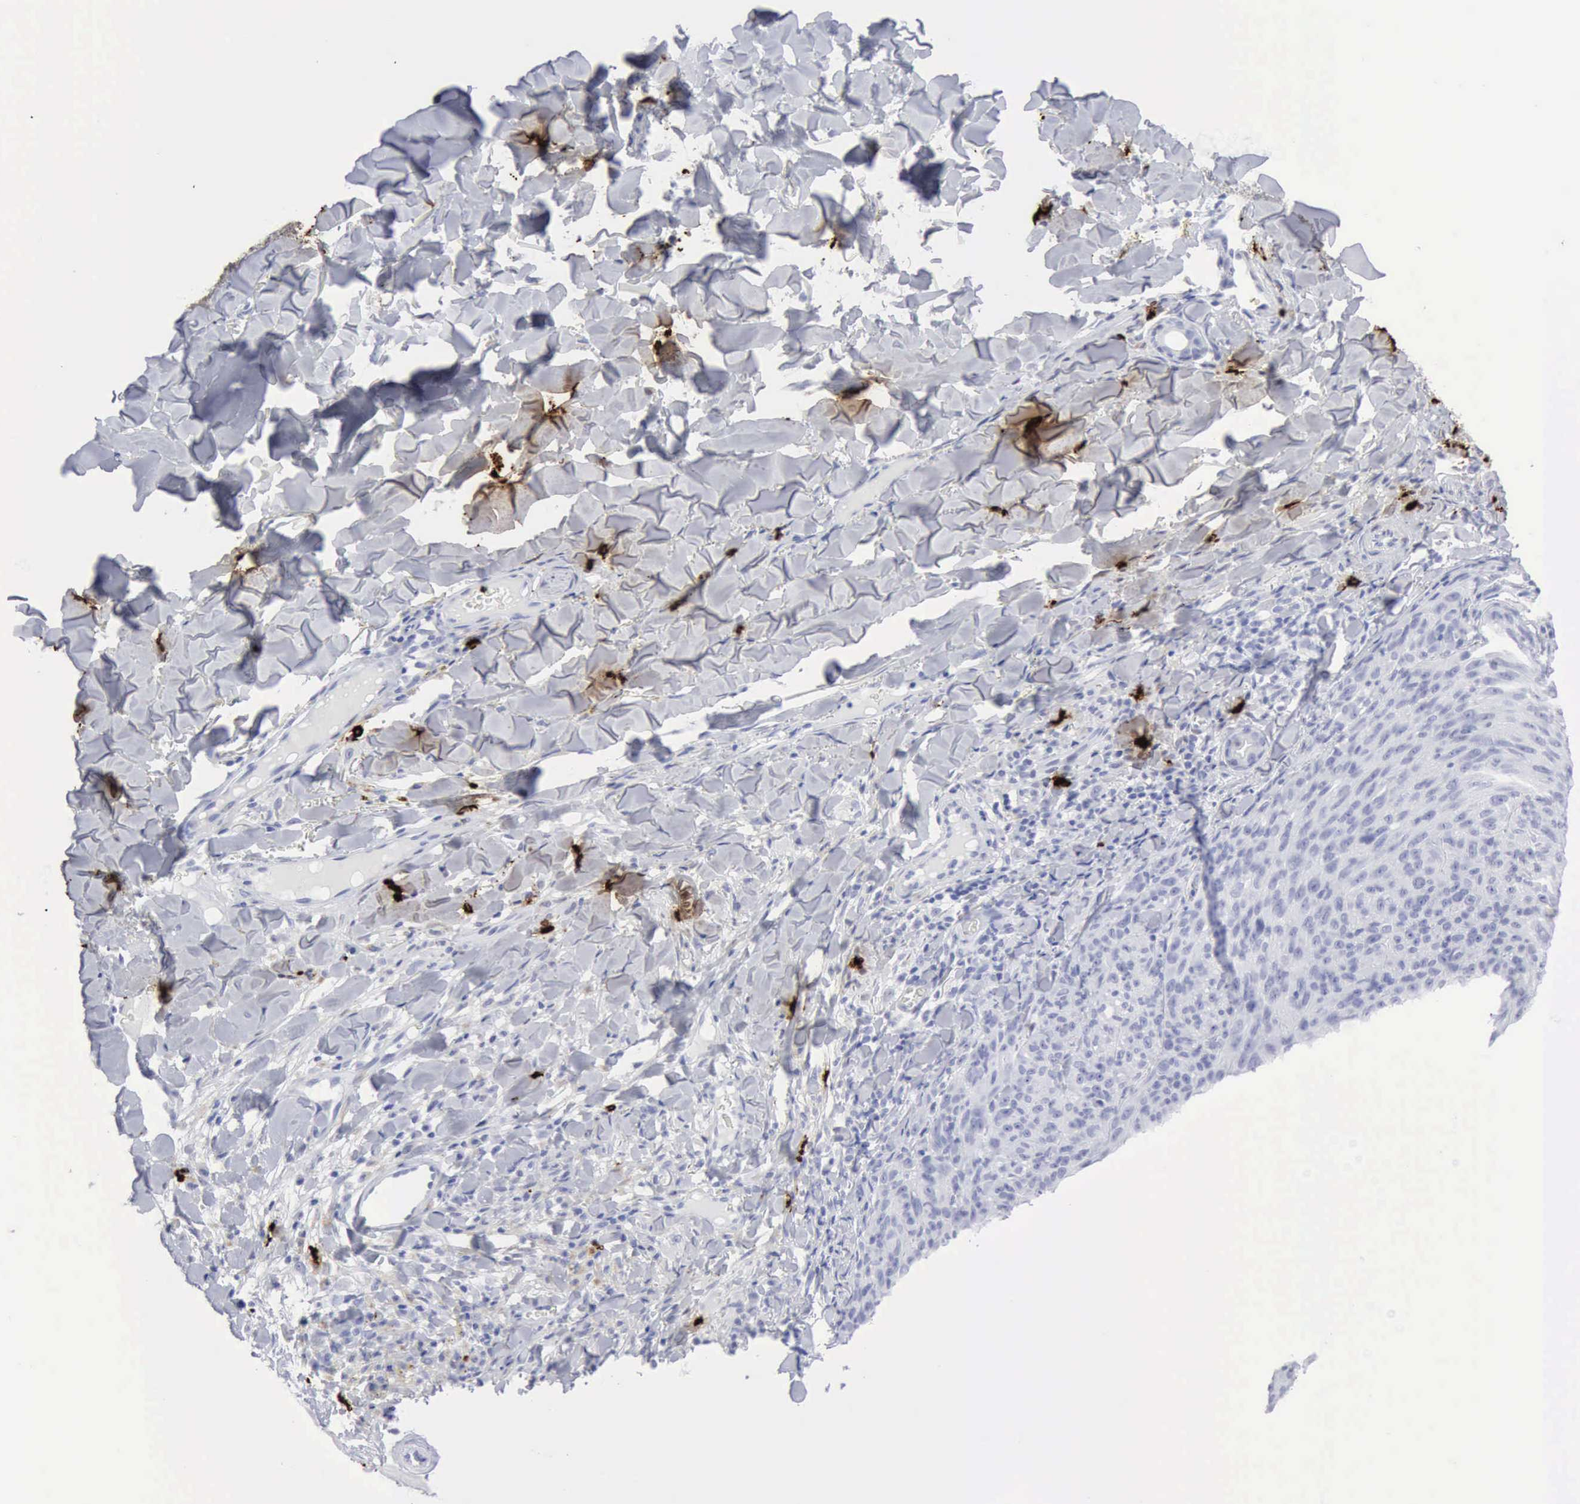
{"staining": {"intensity": "negative", "quantity": "none", "location": "none"}, "tissue": "melanoma", "cell_type": "Tumor cells", "image_type": "cancer", "snomed": [{"axis": "morphology", "description": "Malignant melanoma, NOS"}, {"axis": "topography", "description": "Skin"}], "caption": "Melanoma was stained to show a protein in brown. There is no significant positivity in tumor cells.", "gene": "CMA1", "patient": {"sex": "male", "age": 76}}